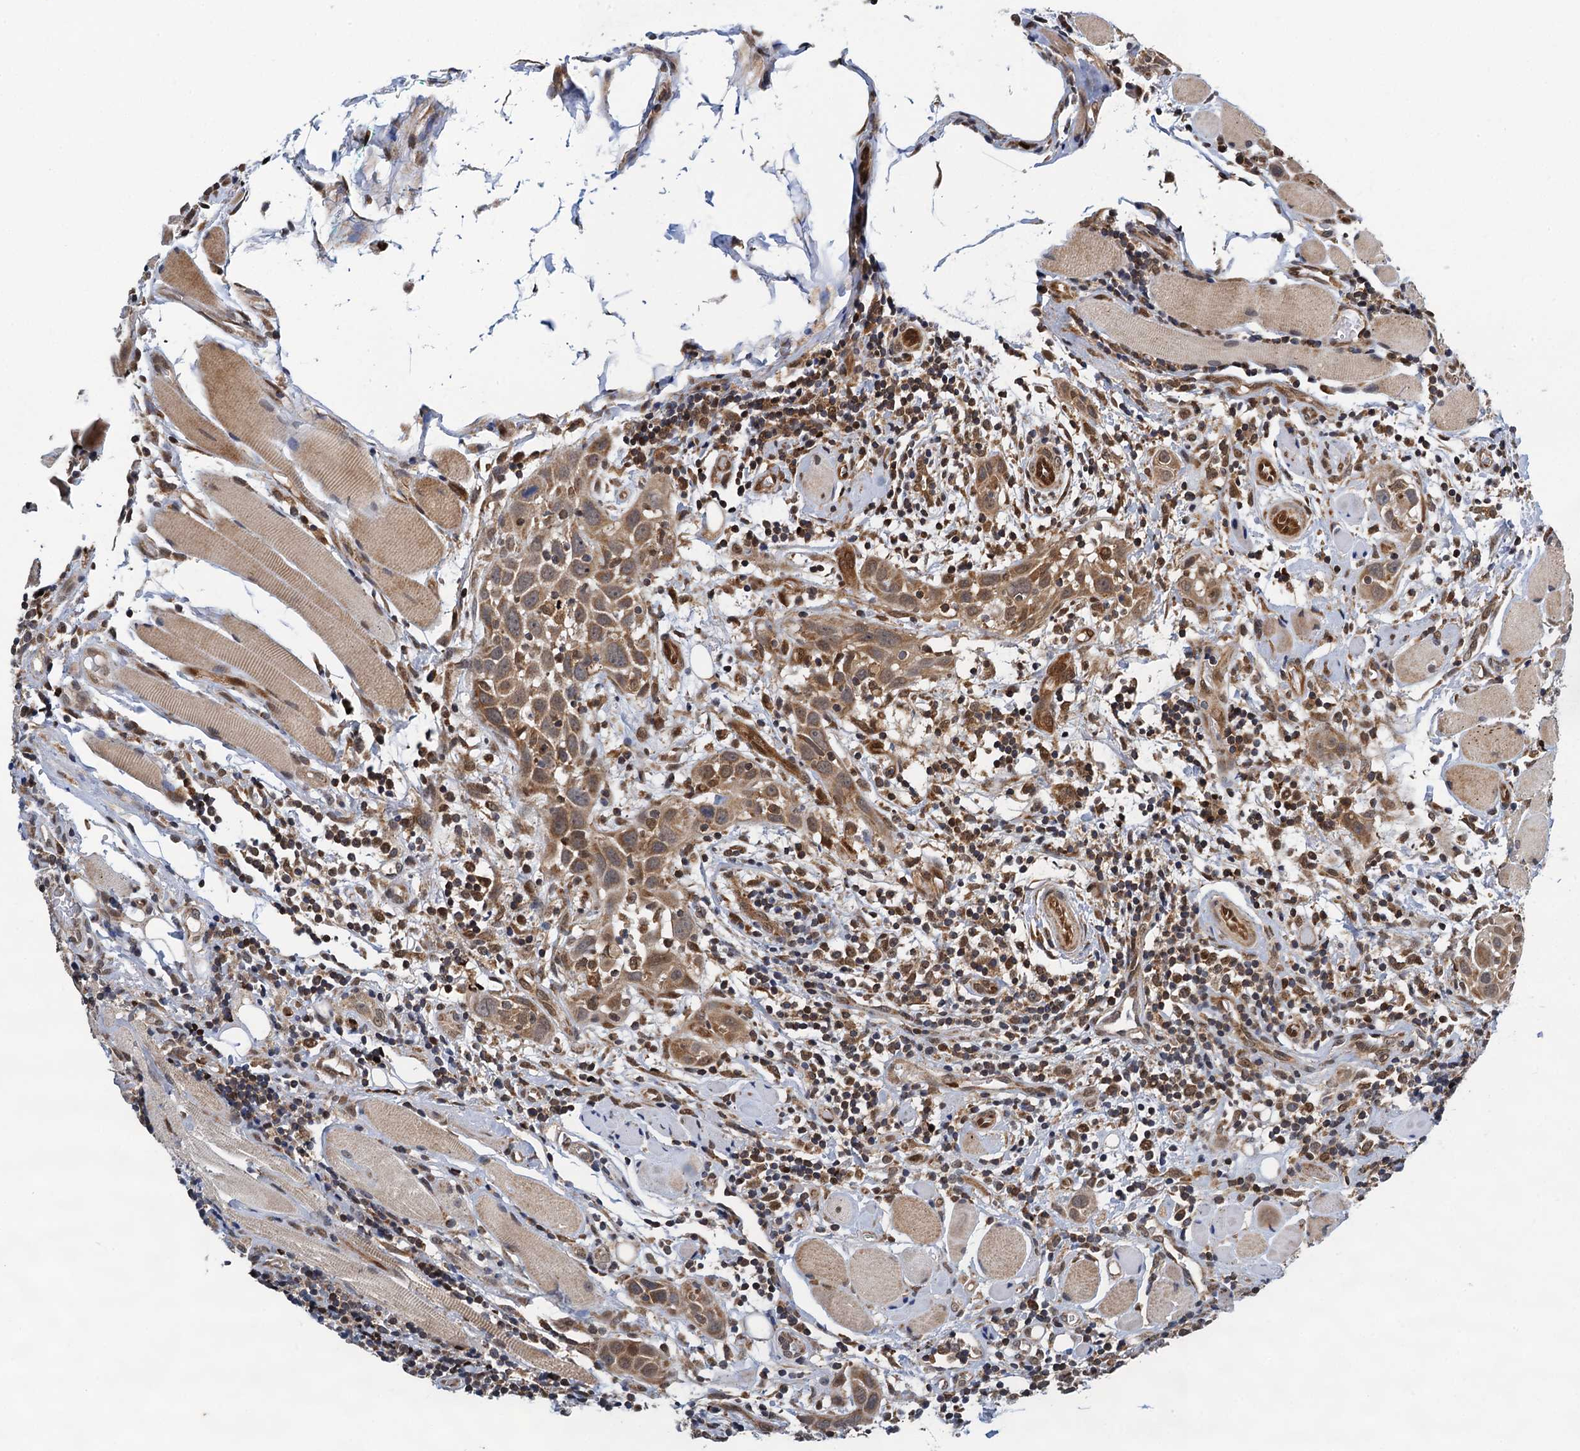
{"staining": {"intensity": "moderate", "quantity": ">75%", "location": "cytoplasmic/membranous"}, "tissue": "head and neck cancer", "cell_type": "Tumor cells", "image_type": "cancer", "snomed": [{"axis": "morphology", "description": "Squamous cell carcinoma, NOS"}, {"axis": "topography", "description": "Oral tissue"}, {"axis": "topography", "description": "Head-Neck"}], "caption": "Protein analysis of head and neck squamous cell carcinoma tissue exhibits moderate cytoplasmic/membranous positivity in approximately >75% of tumor cells. (Brightfield microscopy of DAB IHC at high magnification).", "gene": "CMPK2", "patient": {"sex": "female", "age": 50}}